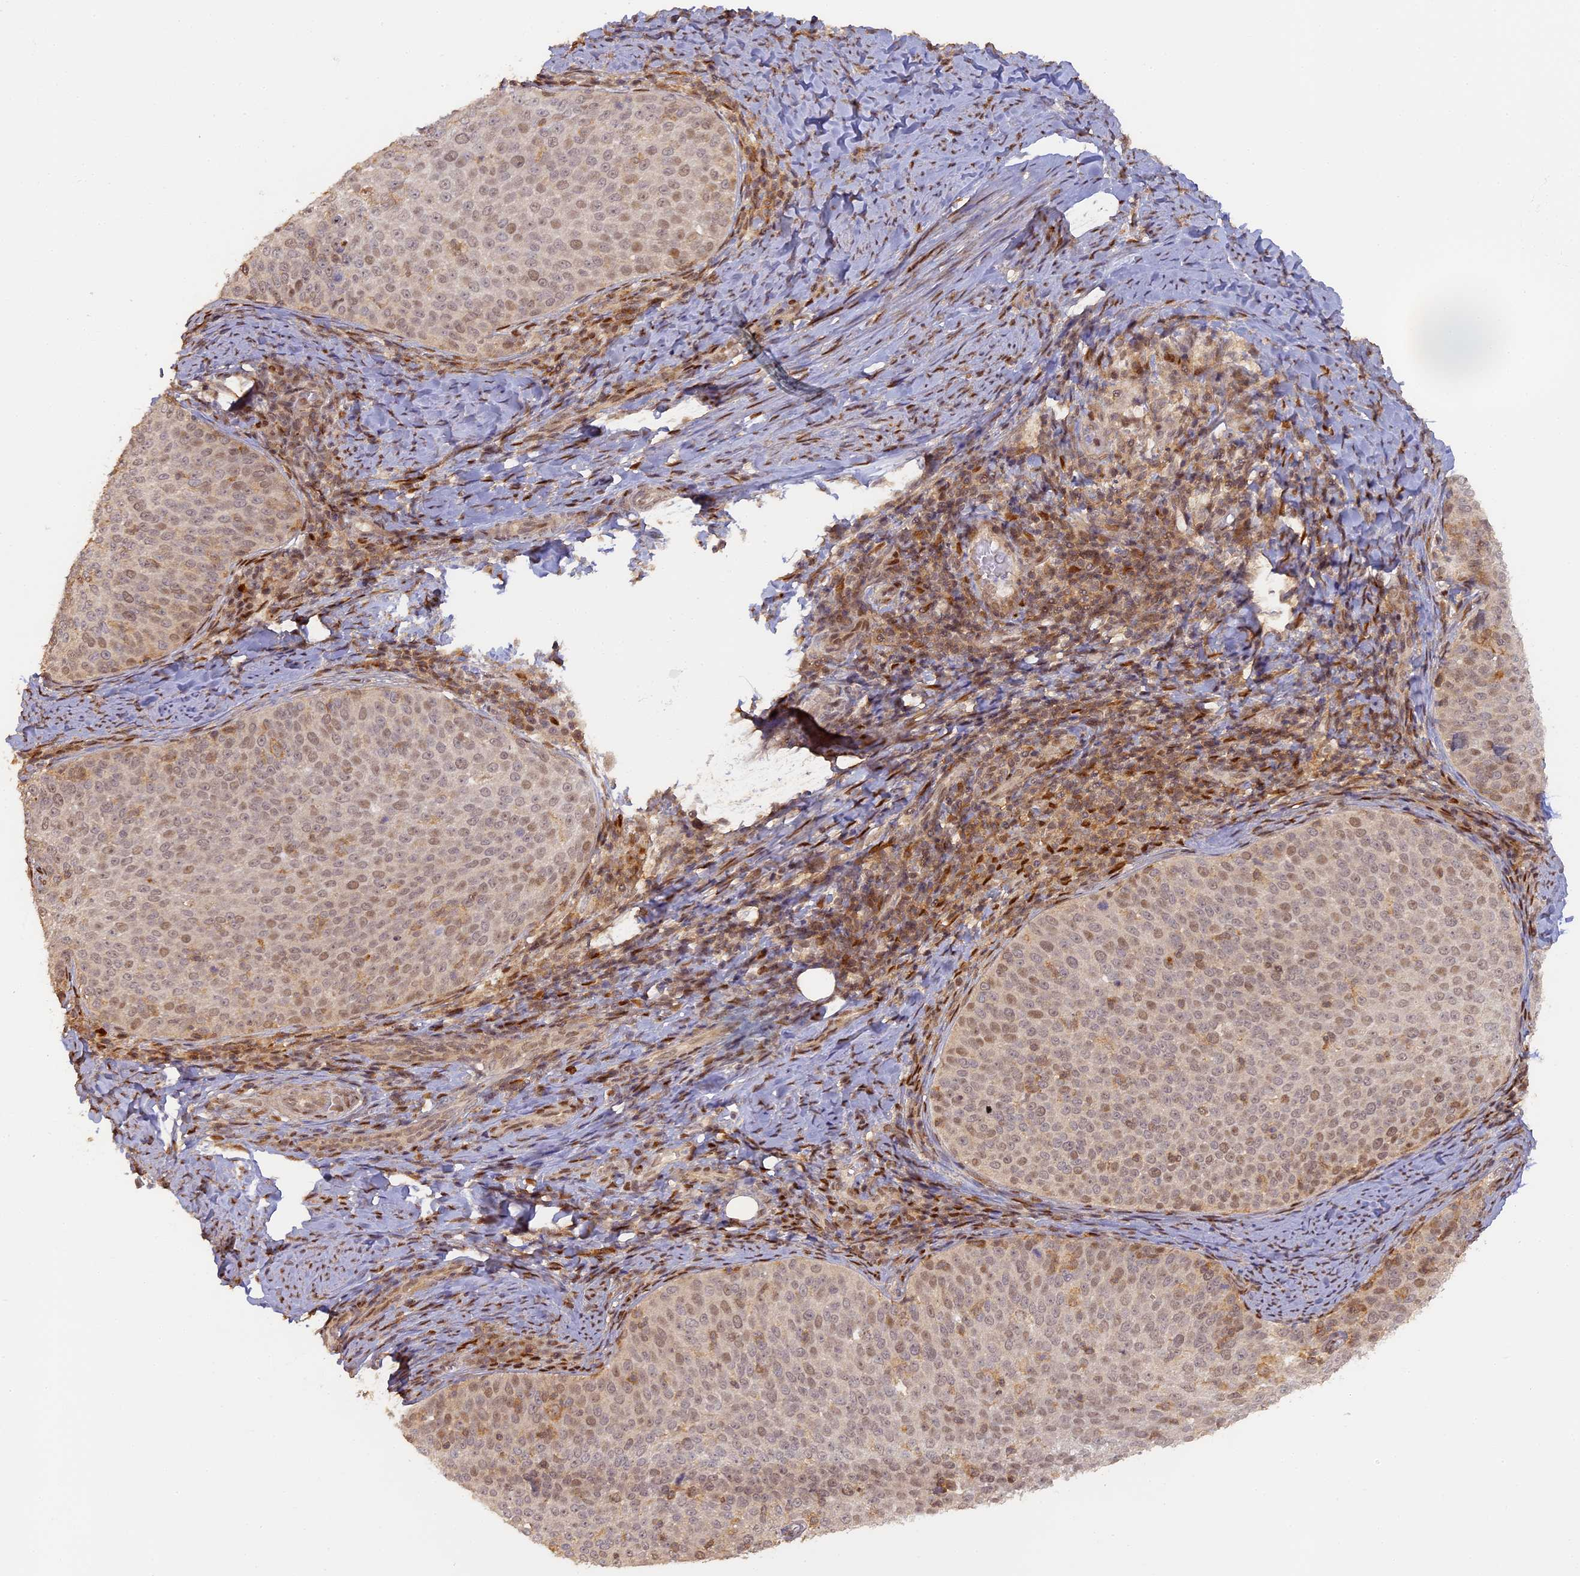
{"staining": {"intensity": "moderate", "quantity": "25%-75%", "location": "nuclear"}, "tissue": "cervical cancer", "cell_type": "Tumor cells", "image_type": "cancer", "snomed": [{"axis": "morphology", "description": "Squamous cell carcinoma, NOS"}, {"axis": "topography", "description": "Cervix"}], "caption": "Human cervical cancer stained with a protein marker demonstrates moderate staining in tumor cells.", "gene": "MYBL2", "patient": {"sex": "female", "age": 57}}